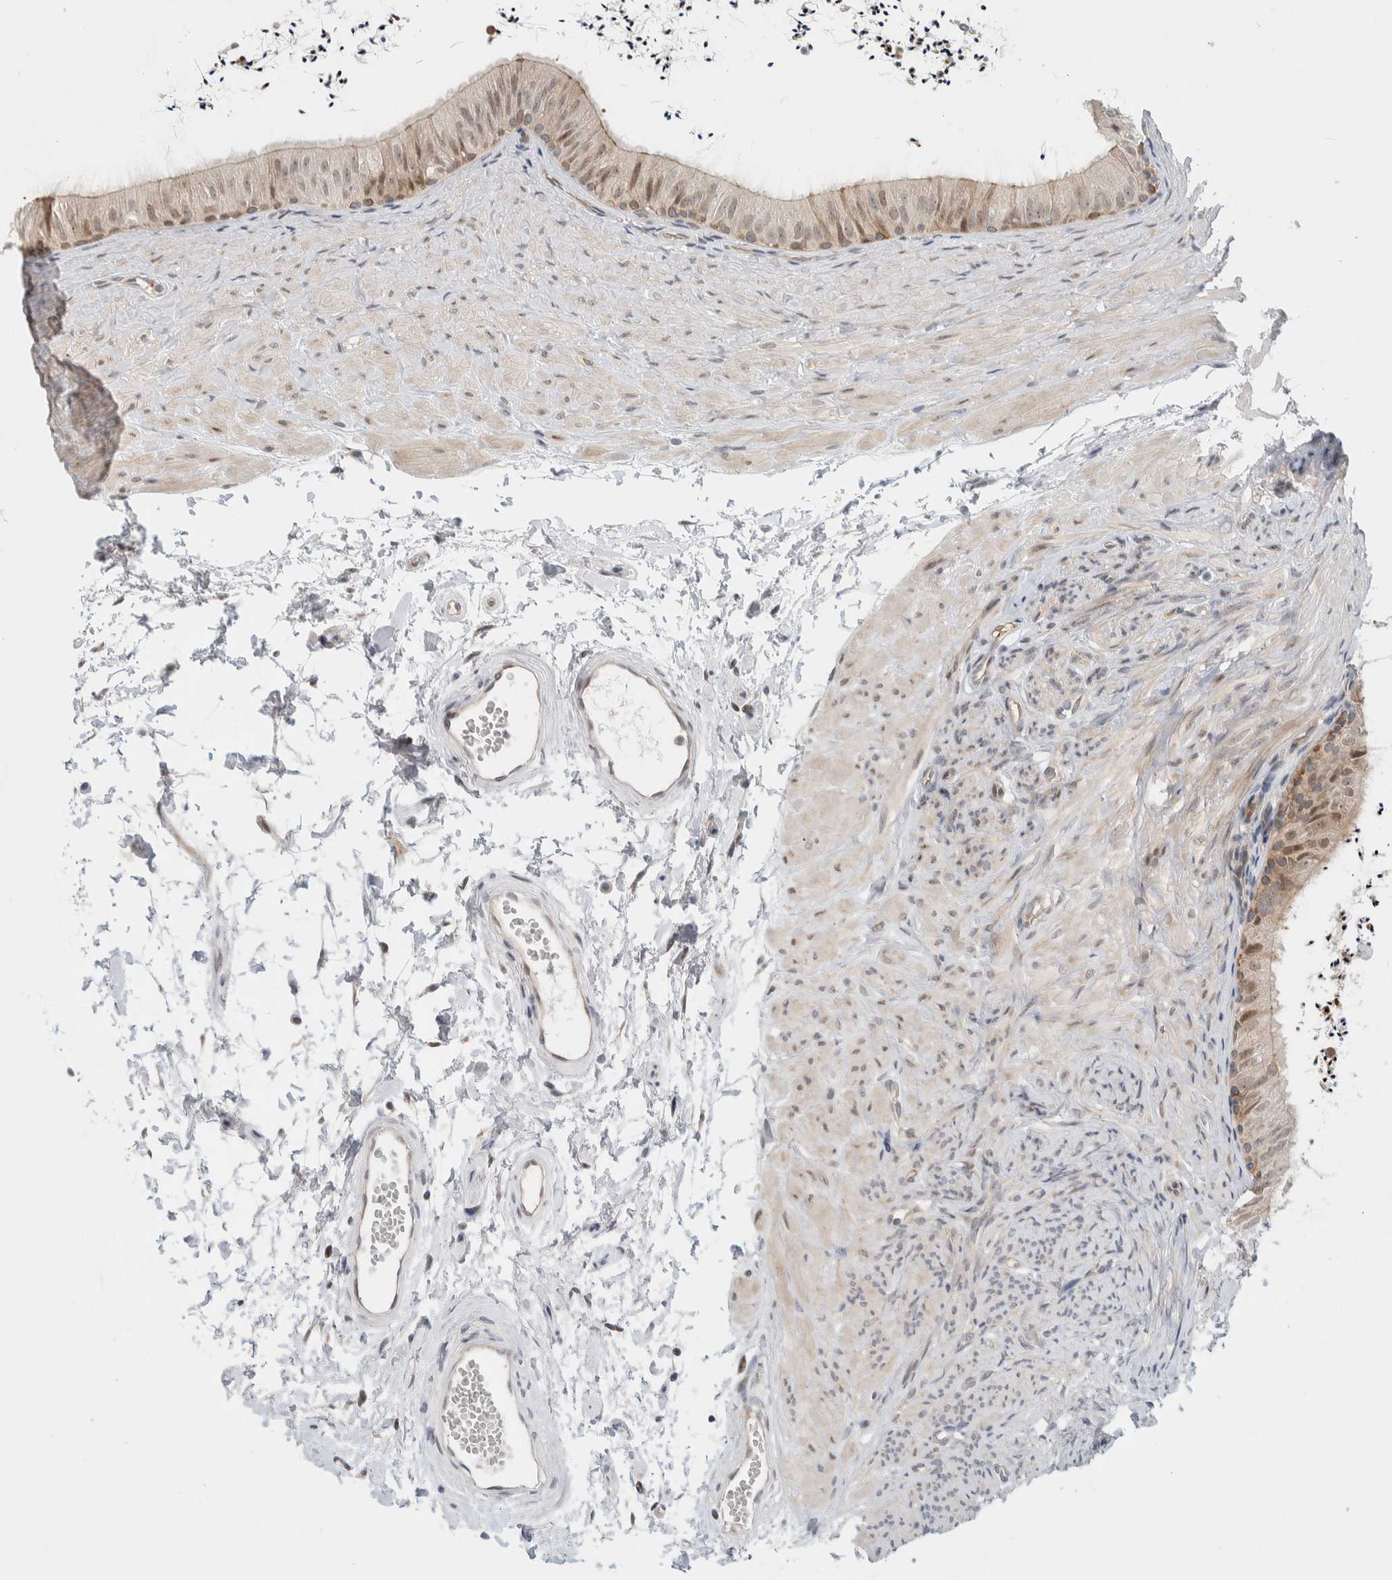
{"staining": {"intensity": "moderate", "quantity": "25%-75%", "location": "cytoplasmic/membranous"}, "tissue": "epididymis", "cell_type": "Glandular cells", "image_type": "normal", "snomed": [{"axis": "morphology", "description": "Normal tissue, NOS"}, {"axis": "topography", "description": "Epididymis"}], "caption": "High-power microscopy captured an immunohistochemistry (IHC) image of normal epididymis, revealing moderate cytoplasmic/membranous expression in approximately 25%-75% of glandular cells. The staining is performed using DAB (3,3'-diaminobenzidine) brown chromogen to label protein expression. The nuclei are counter-stained blue using hematoxylin.", "gene": "NCR3LG1", "patient": {"sex": "male", "age": 56}}